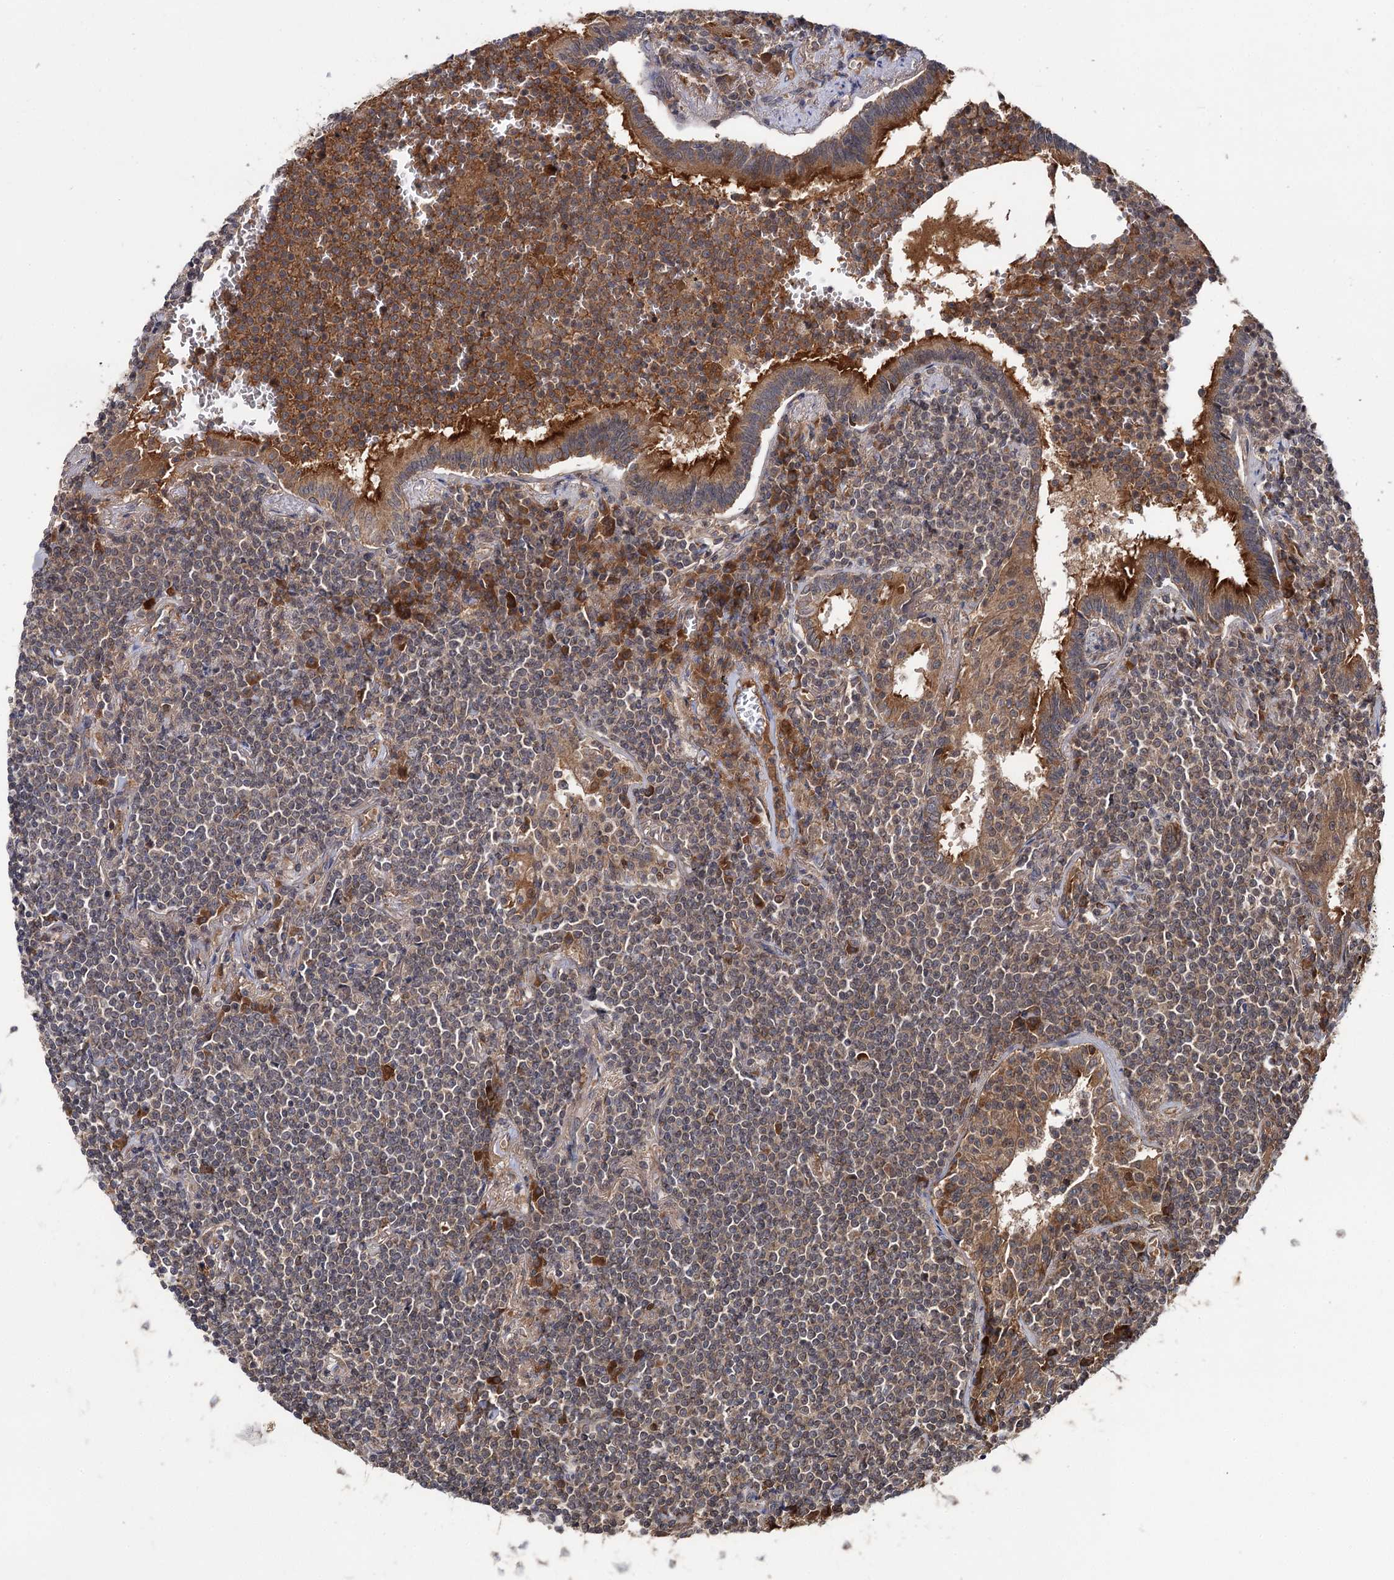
{"staining": {"intensity": "weak", "quantity": ">75%", "location": "cytoplasmic/membranous"}, "tissue": "lymphoma", "cell_type": "Tumor cells", "image_type": "cancer", "snomed": [{"axis": "morphology", "description": "Malignant lymphoma, non-Hodgkin's type, Low grade"}, {"axis": "topography", "description": "Lung"}], "caption": "Weak cytoplasmic/membranous positivity is appreciated in approximately >75% of tumor cells in lymphoma. (DAB (3,3'-diaminobenzidine) = brown stain, brightfield microscopy at high magnification).", "gene": "TEX9", "patient": {"sex": "female", "age": 71}}